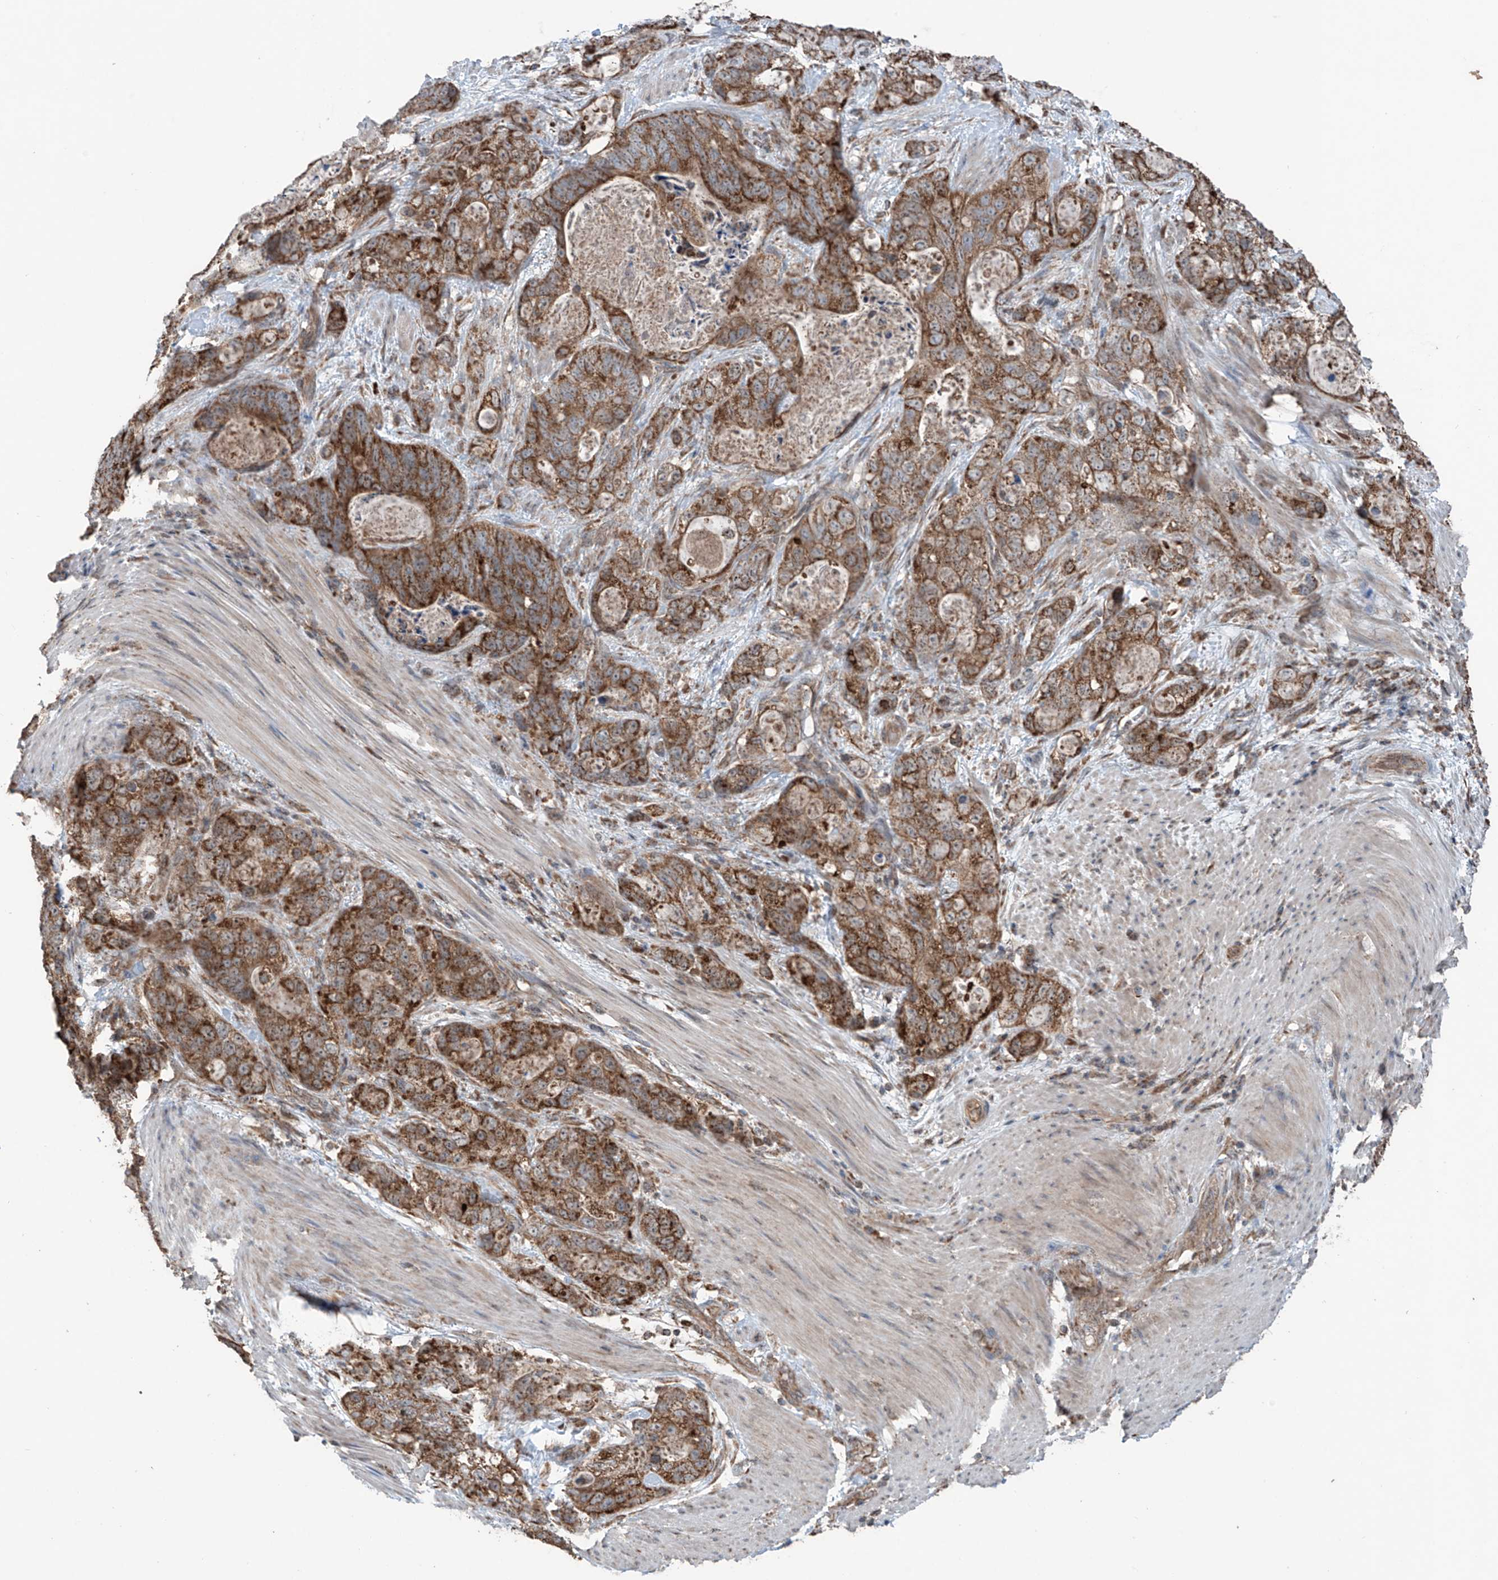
{"staining": {"intensity": "strong", "quantity": "25%-75%", "location": "cytoplasmic/membranous"}, "tissue": "stomach cancer", "cell_type": "Tumor cells", "image_type": "cancer", "snomed": [{"axis": "morphology", "description": "Normal tissue, NOS"}, {"axis": "morphology", "description": "Adenocarcinoma, NOS"}, {"axis": "topography", "description": "Stomach"}], "caption": "Immunohistochemical staining of human adenocarcinoma (stomach) demonstrates high levels of strong cytoplasmic/membranous positivity in approximately 25%-75% of tumor cells. (DAB = brown stain, brightfield microscopy at high magnification).", "gene": "SAMD3", "patient": {"sex": "female", "age": 89}}